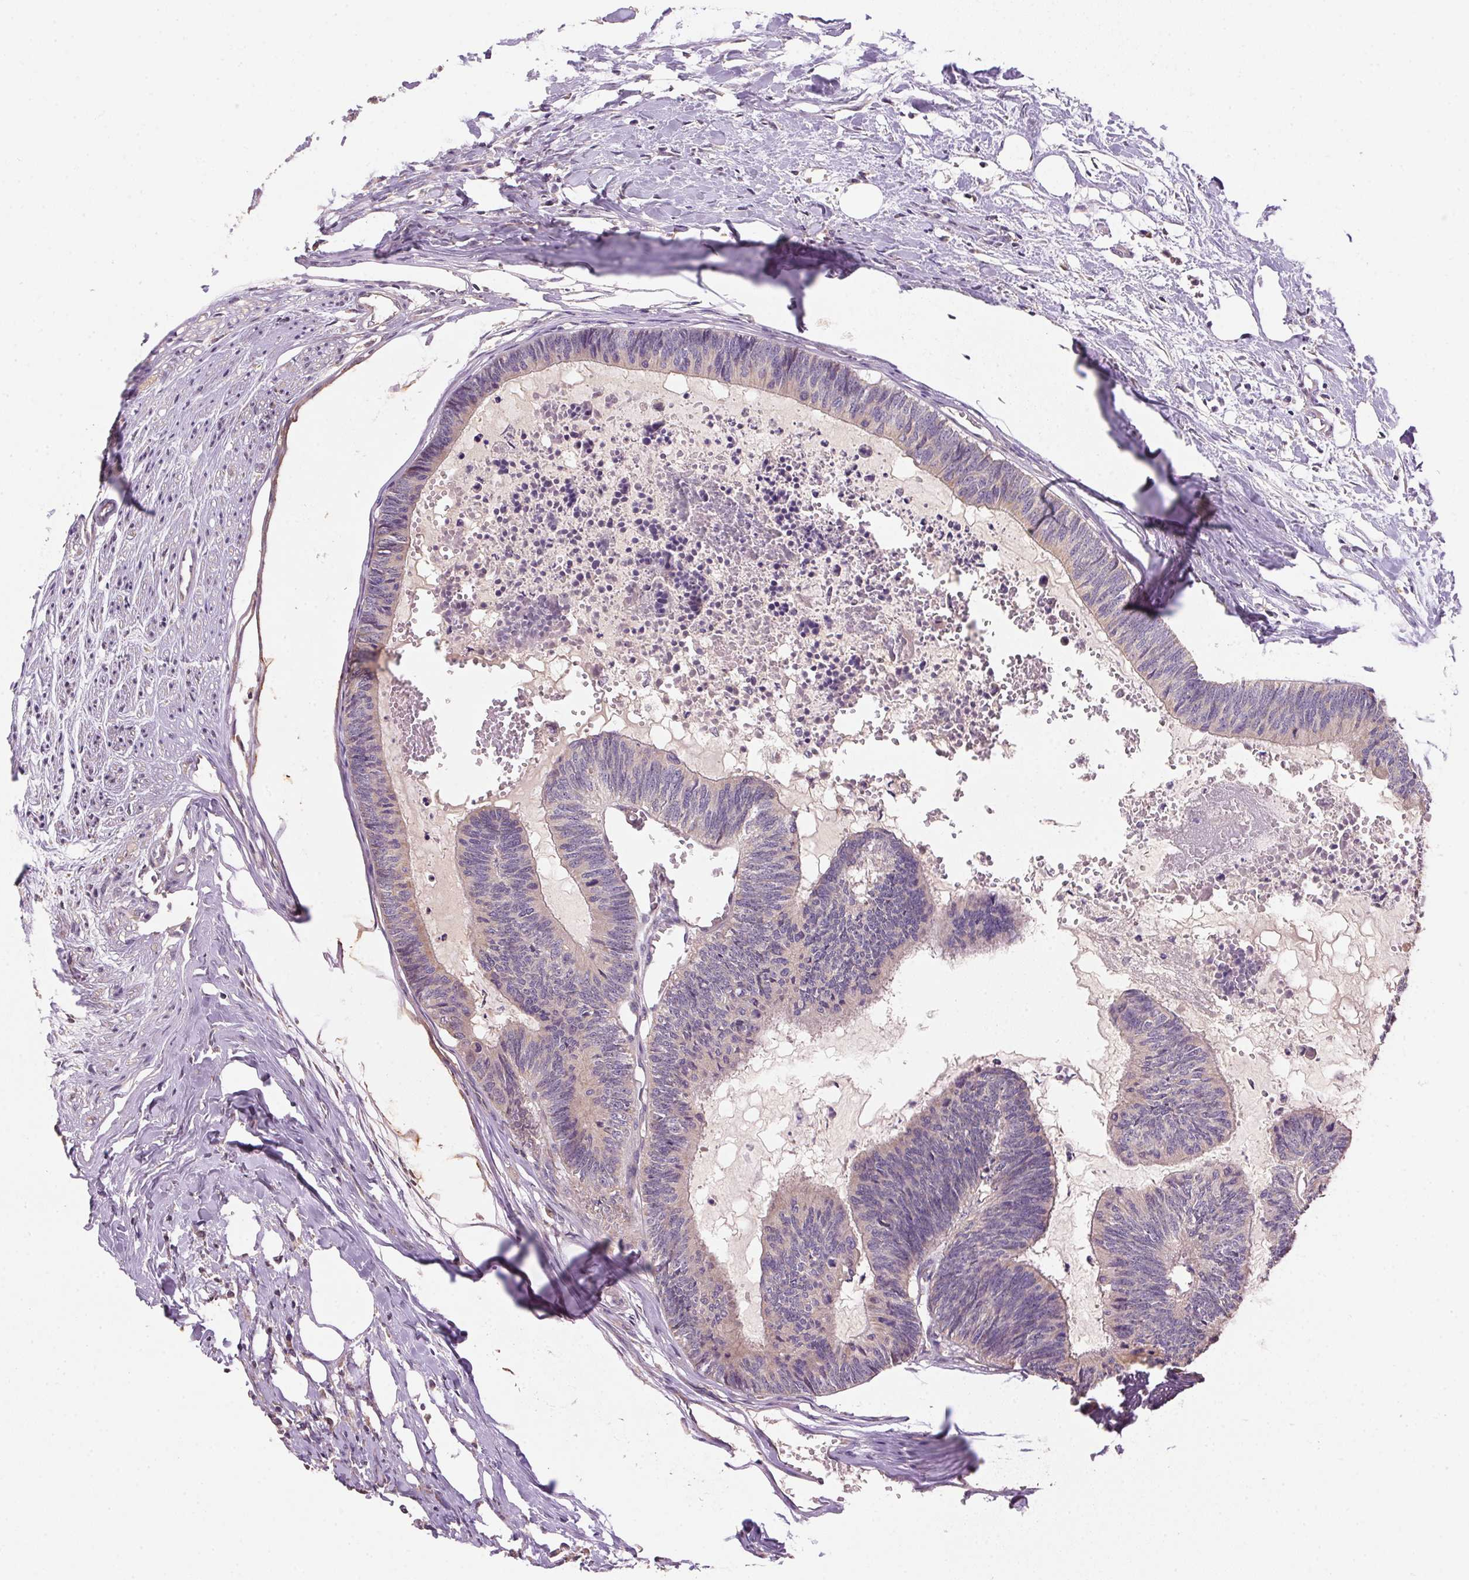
{"staining": {"intensity": "weak", "quantity": "<25%", "location": "cytoplasmic/membranous"}, "tissue": "colorectal cancer", "cell_type": "Tumor cells", "image_type": "cancer", "snomed": [{"axis": "morphology", "description": "Adenocarcinoma, NOS"}, {"axis": "topography", "description": "Colon"}, {"axis": "topography", "description": "Rectum"}], "caption": "This photomicrograph is of colorectal adenocarcinoma stained with IHC to label a protein in brown with the nuclei are counter-stained blue. There is no staining in tumor cells. (DAB immunohistochemistry (IHC) with hematoxylin counter stain).", "gene": "ALDH8A1", "patient": {"sex": "male", "age": 57}}